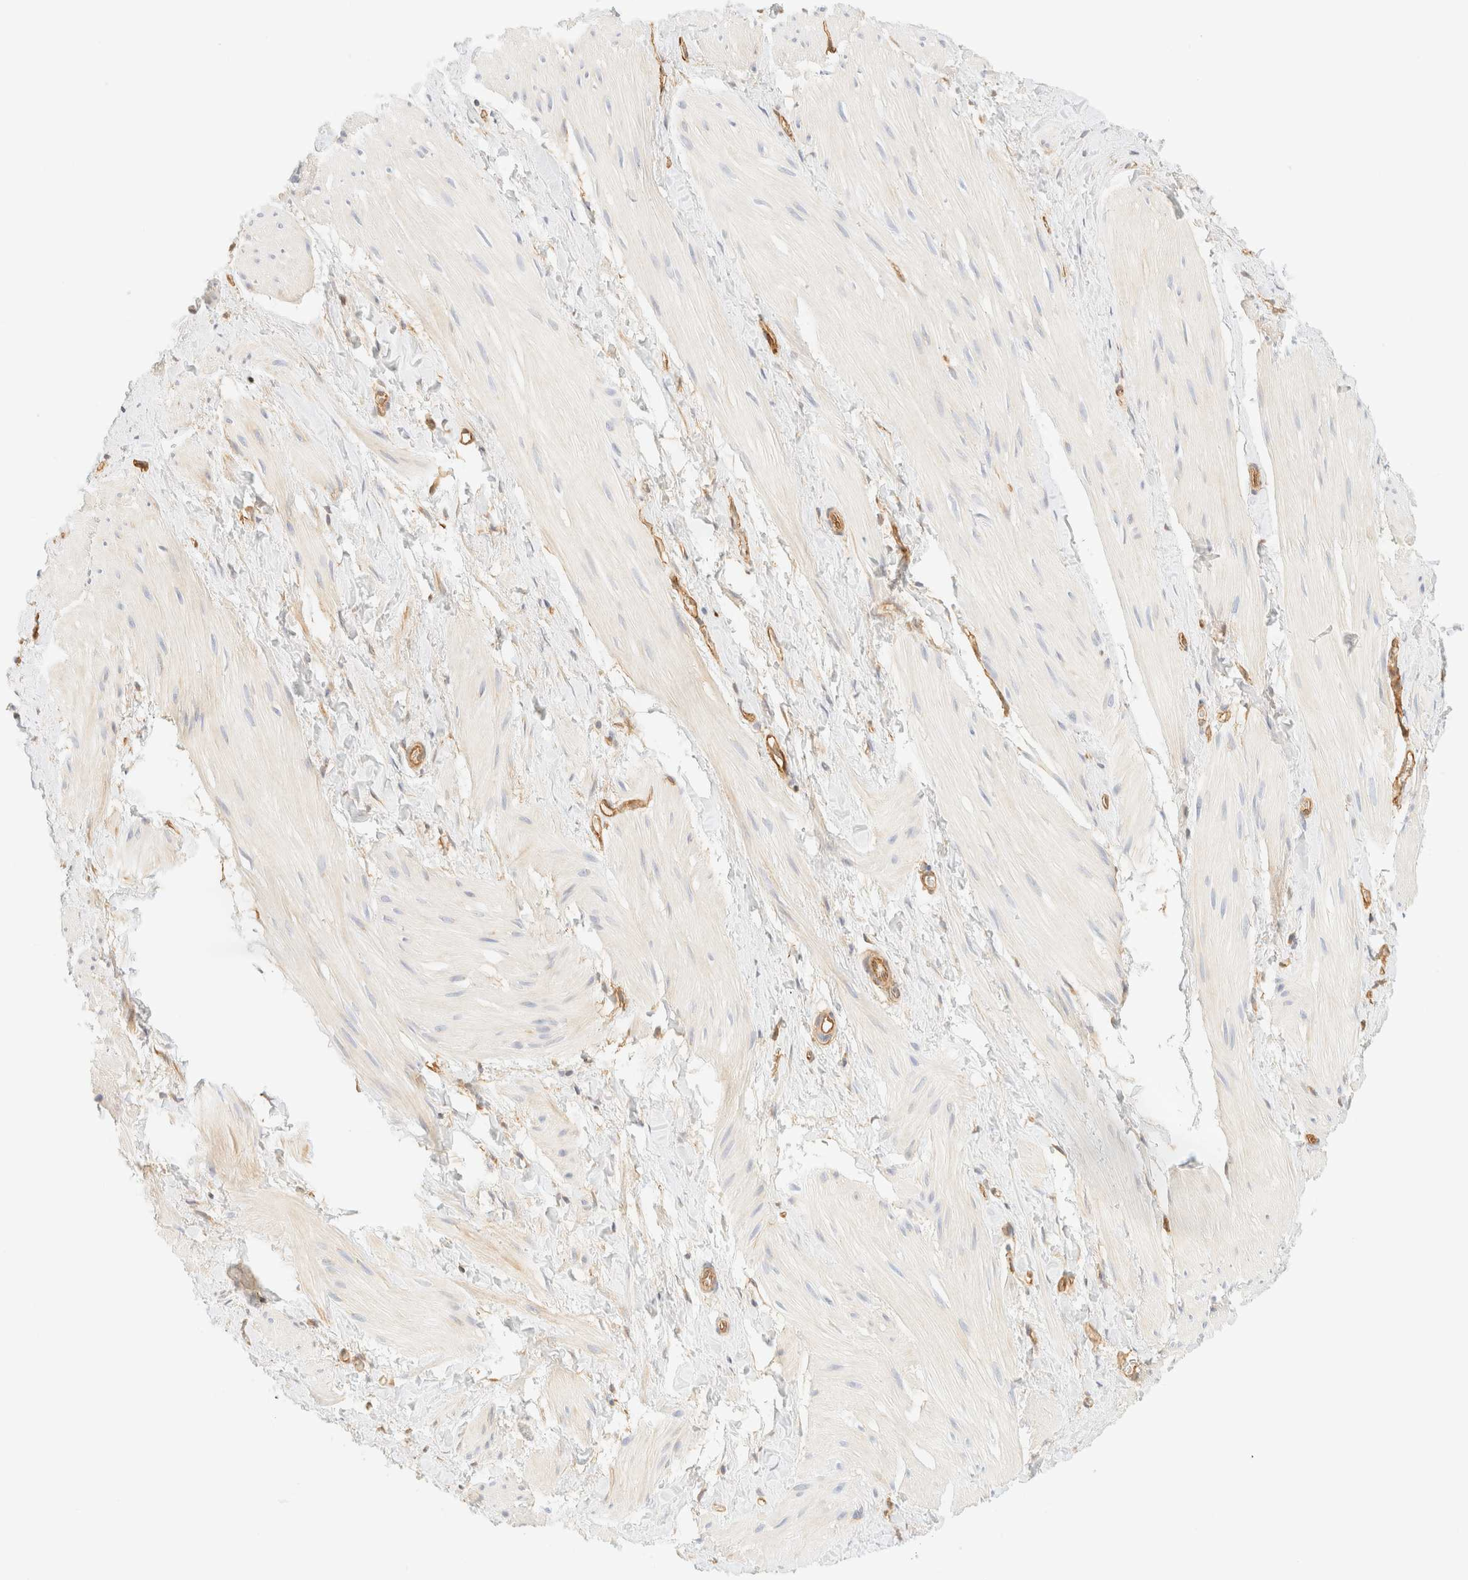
{"staining": {"intensity": "weak", "quantity": "25%-75%", "location": "cytoplasmic/membranous"}, "tissue": "smooth muscle", "cell_type": "Smooth muscle cells", "image_type": "normal", "snomed": [{"axis": "morphology", "description": "Normal tissue, NOS"}, {"axis": "topography", "description": "Smooth muscle"}], "caption": "Weak cytoplasmic/membranous staining for a protein is seen in approximately 25%-75% of smooth muscle cells of normal smooth muscle using immunohistochemistry.", "gene": "OTOP2", "patient": {"sex": "male", "age": 16}}